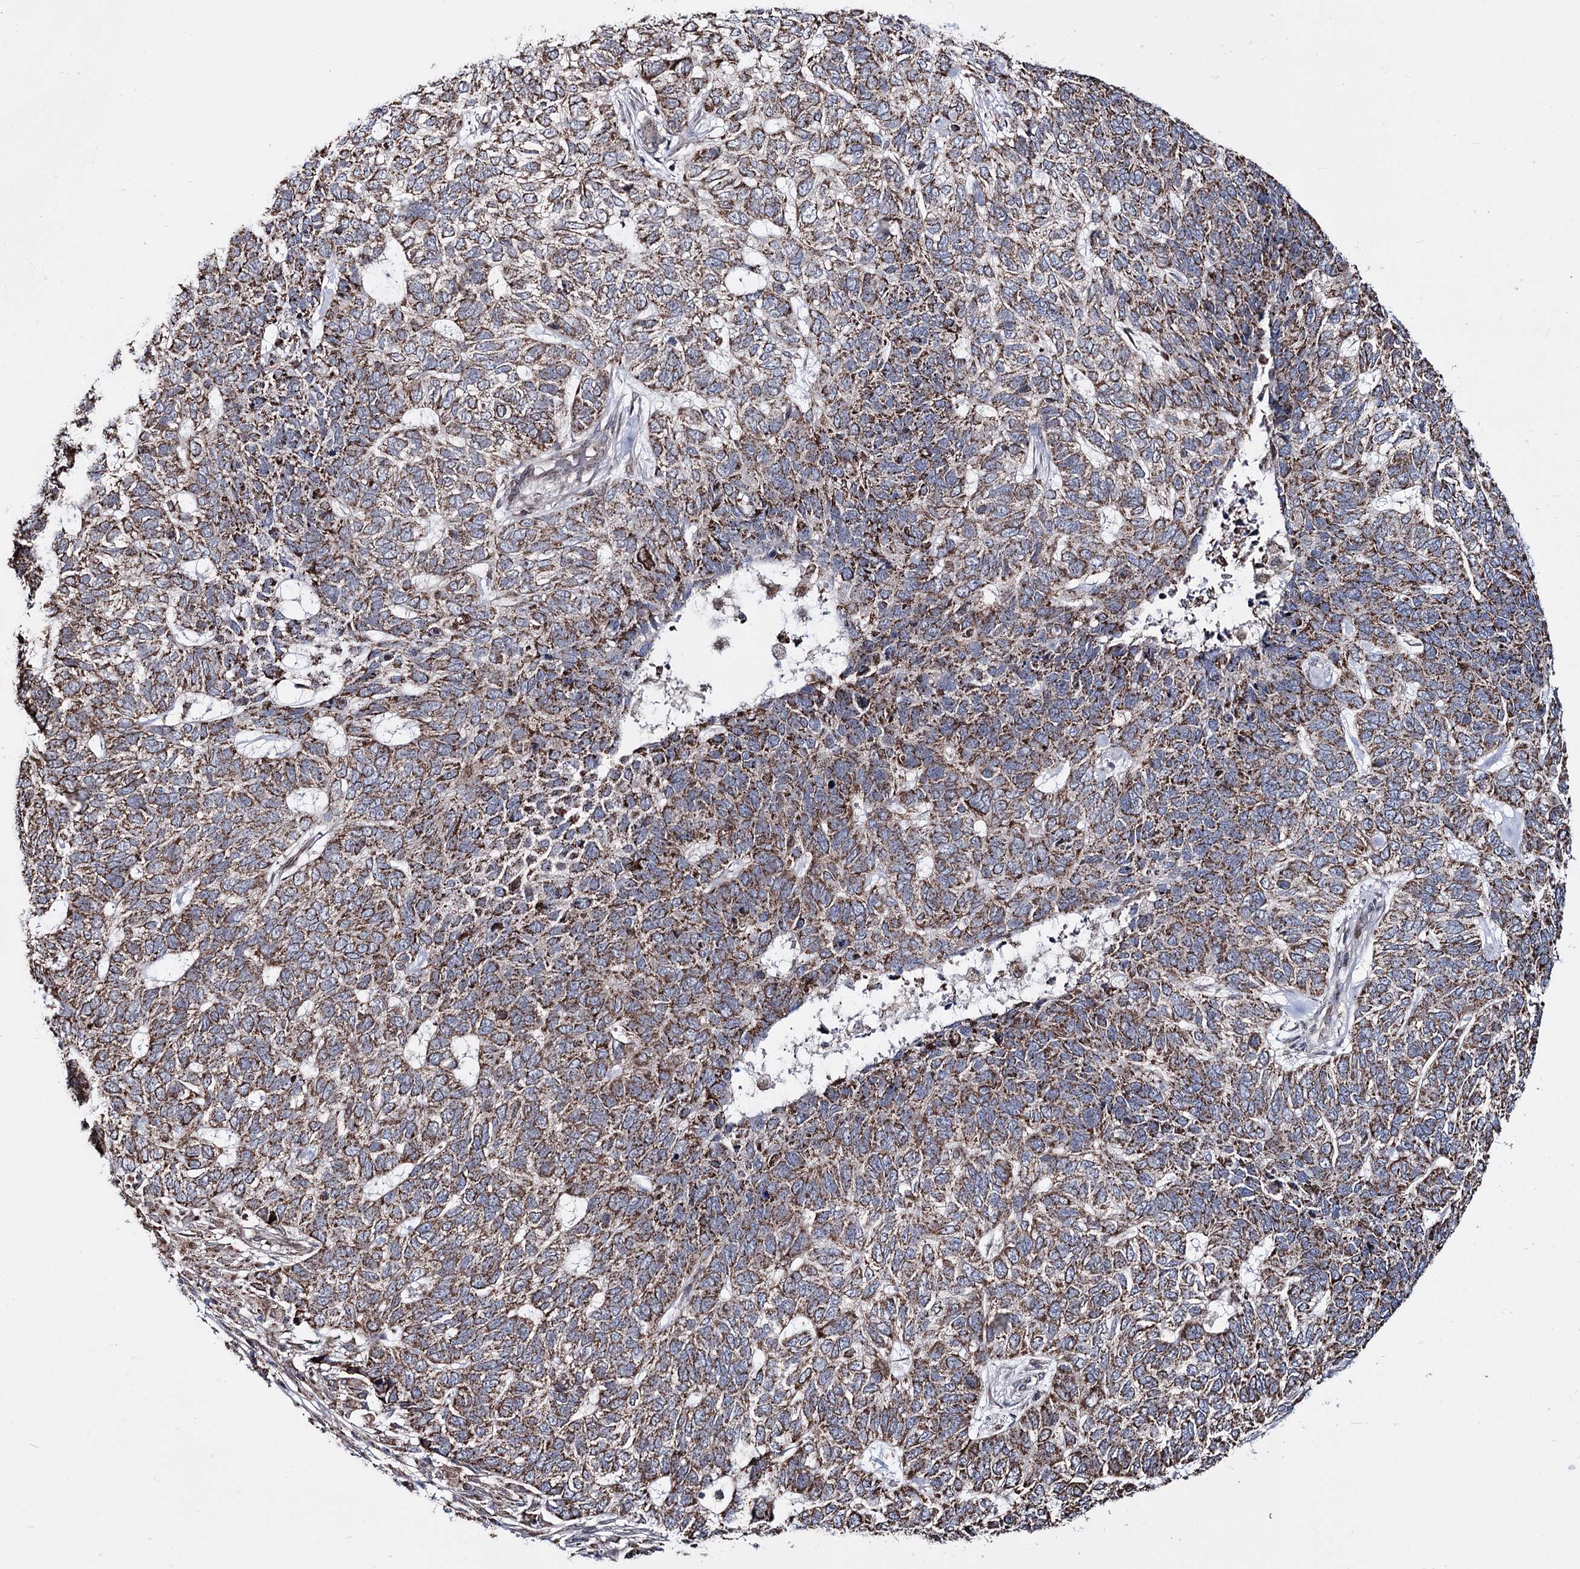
{"staining": {"intensity": "moderate", "quantity": ">75%", "location": "cytoplasmic/membranous"}, "tissue": "skin cancer", "cell_type": "Tumor cells", "image_type": "cancer", "snomed": [{"axis": "morphology", "description": "Basal cell carcinoma"}, {"axis": "topography", "description": "Skin"}], "caption": "Human skin cancer (basal cell carcinoma) stained with a protein marker shows moderate staining in tumor cells.", "gene": "CREB3L4", "patient": {"sex": "female", "age": 65}}